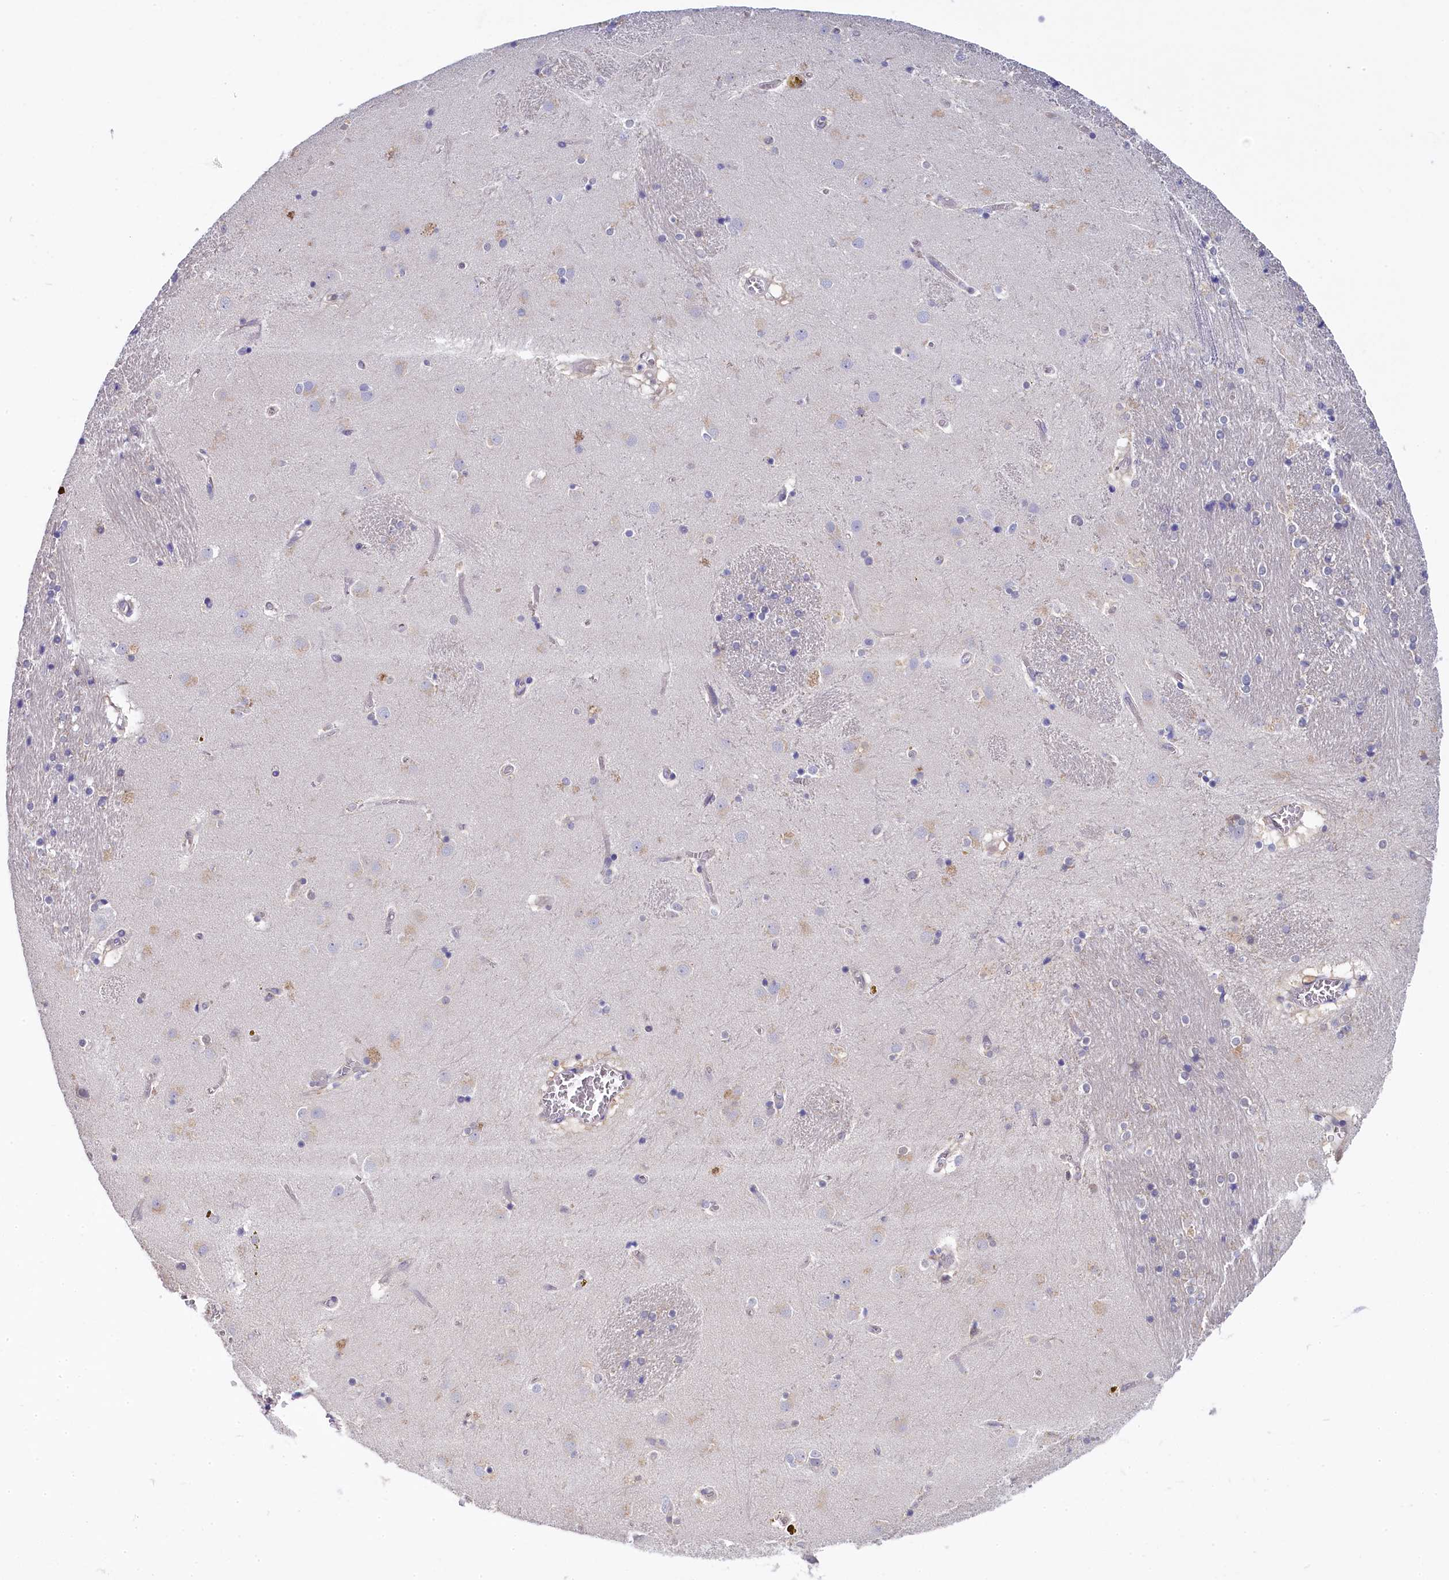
{"staining": {"intensity": "negative", "quantity": "none", "location": "none"}, "tissue": "caudate", "cell_type": "Glial cells", "image_type": "normal", "snomed": [{"axis": "morphology", "description": "Normal tissue, NOS"}, {"axis": "topography", "description": "Lateral ventricle wall"}], "caption": "High power microscopy image of an IHC micrograph of benign caudate, revealing no significant staining in glial cells. (Immunohistochemistry, brightfield microscopy, high magnification).", "gene": "C11orf54", "patient": {"sex": "male", "age": 70}}